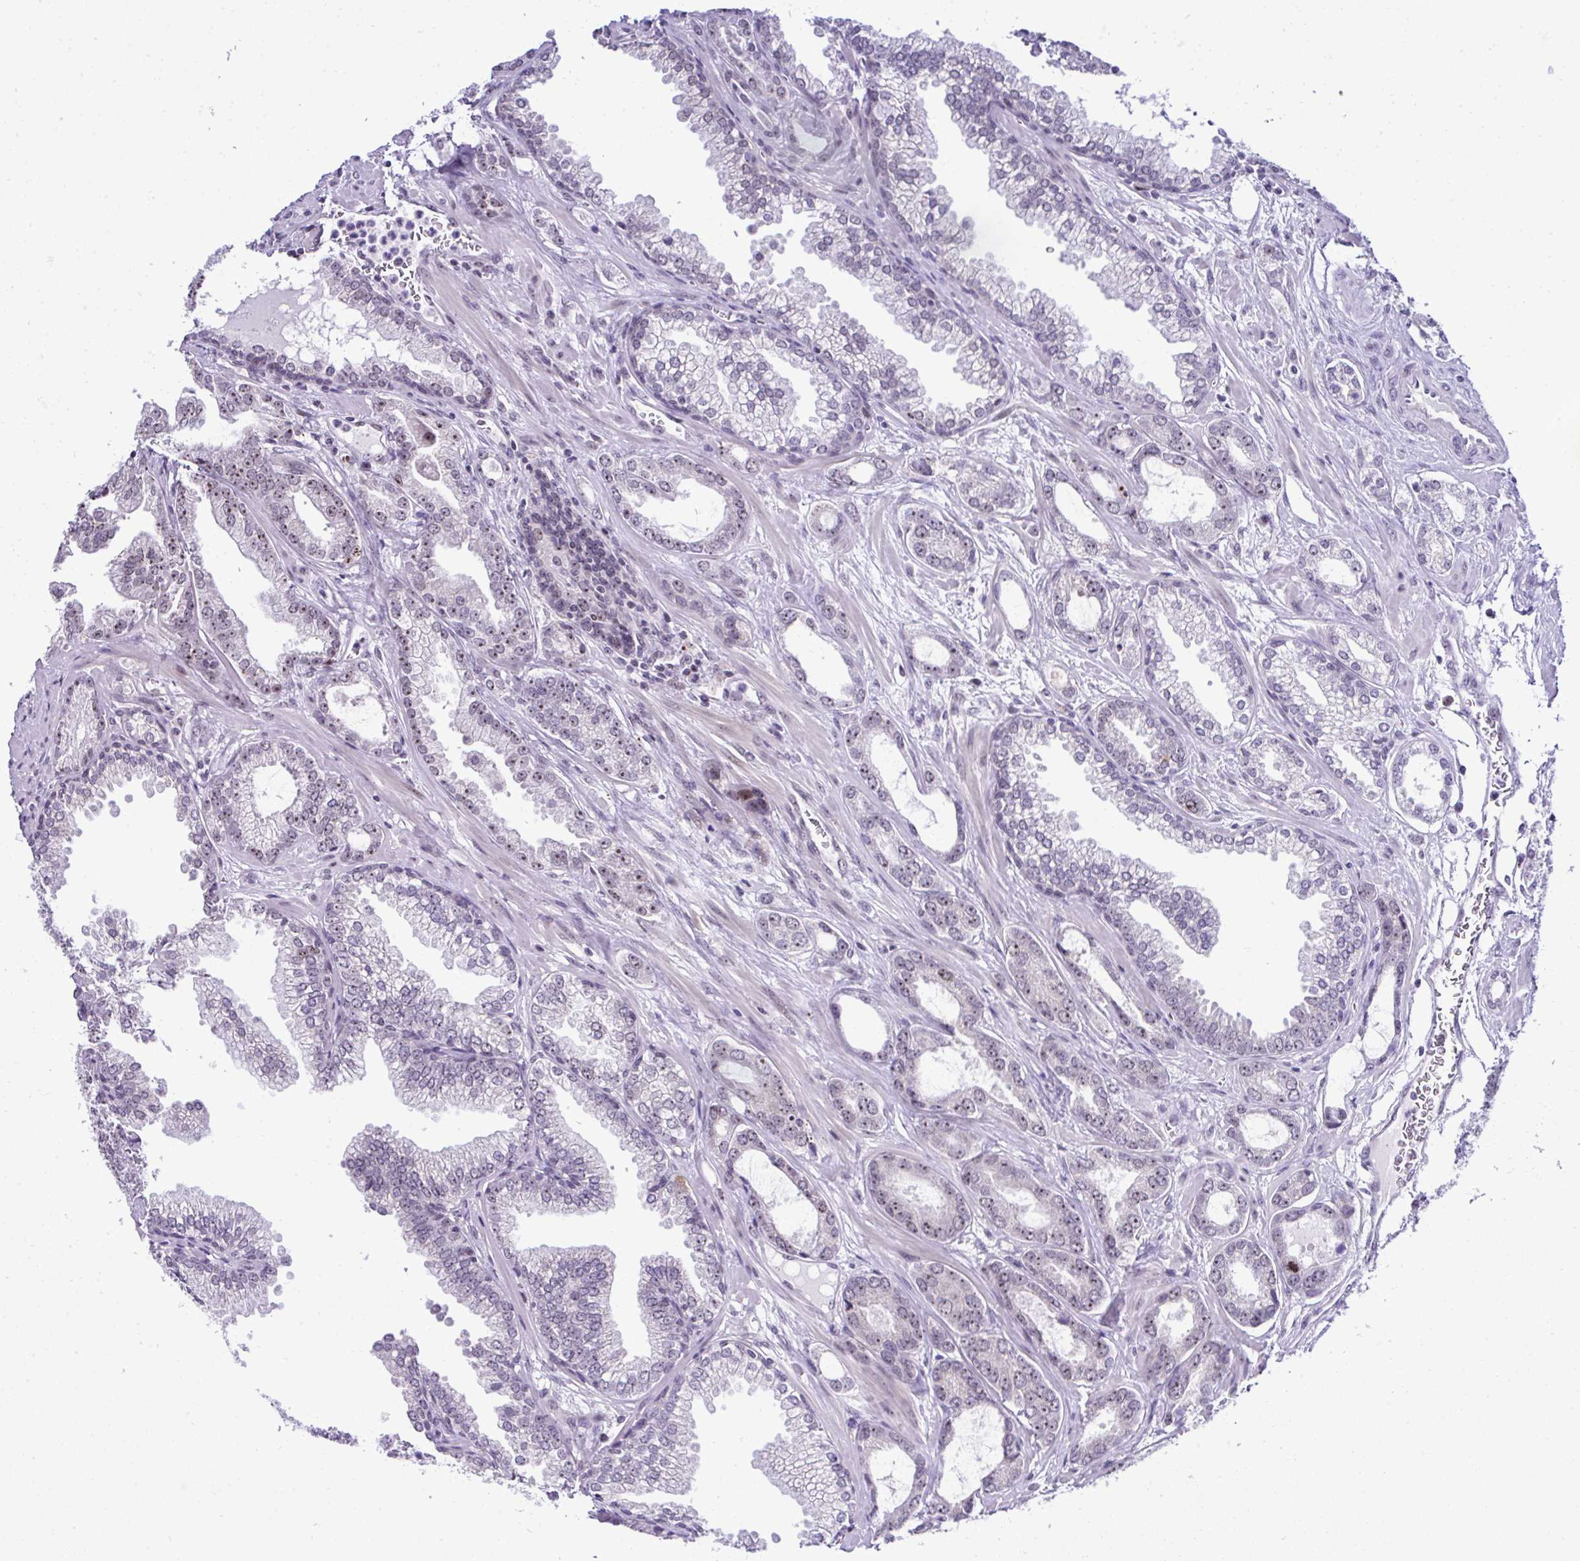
{"staining": {"intensity": "moderate", "quantity": "25%-75%", "location": "nuclear"}, "tissue": "prostate cancer", "cell_type": "Tumor cells", "image_type": "cancer", "snomed": [{"axis": "morphology", "description": "Adenocarcinoma, Medium grade"}, {"axis": "topography", "description": "Prostate"}], "caption": "Medium-grade adenocarcinoma (prostate) stained with a protein marker reveals moderate staining in tumor cells.", "gene": "CEP72", "patient": {"sex": "male", "age": 57}}